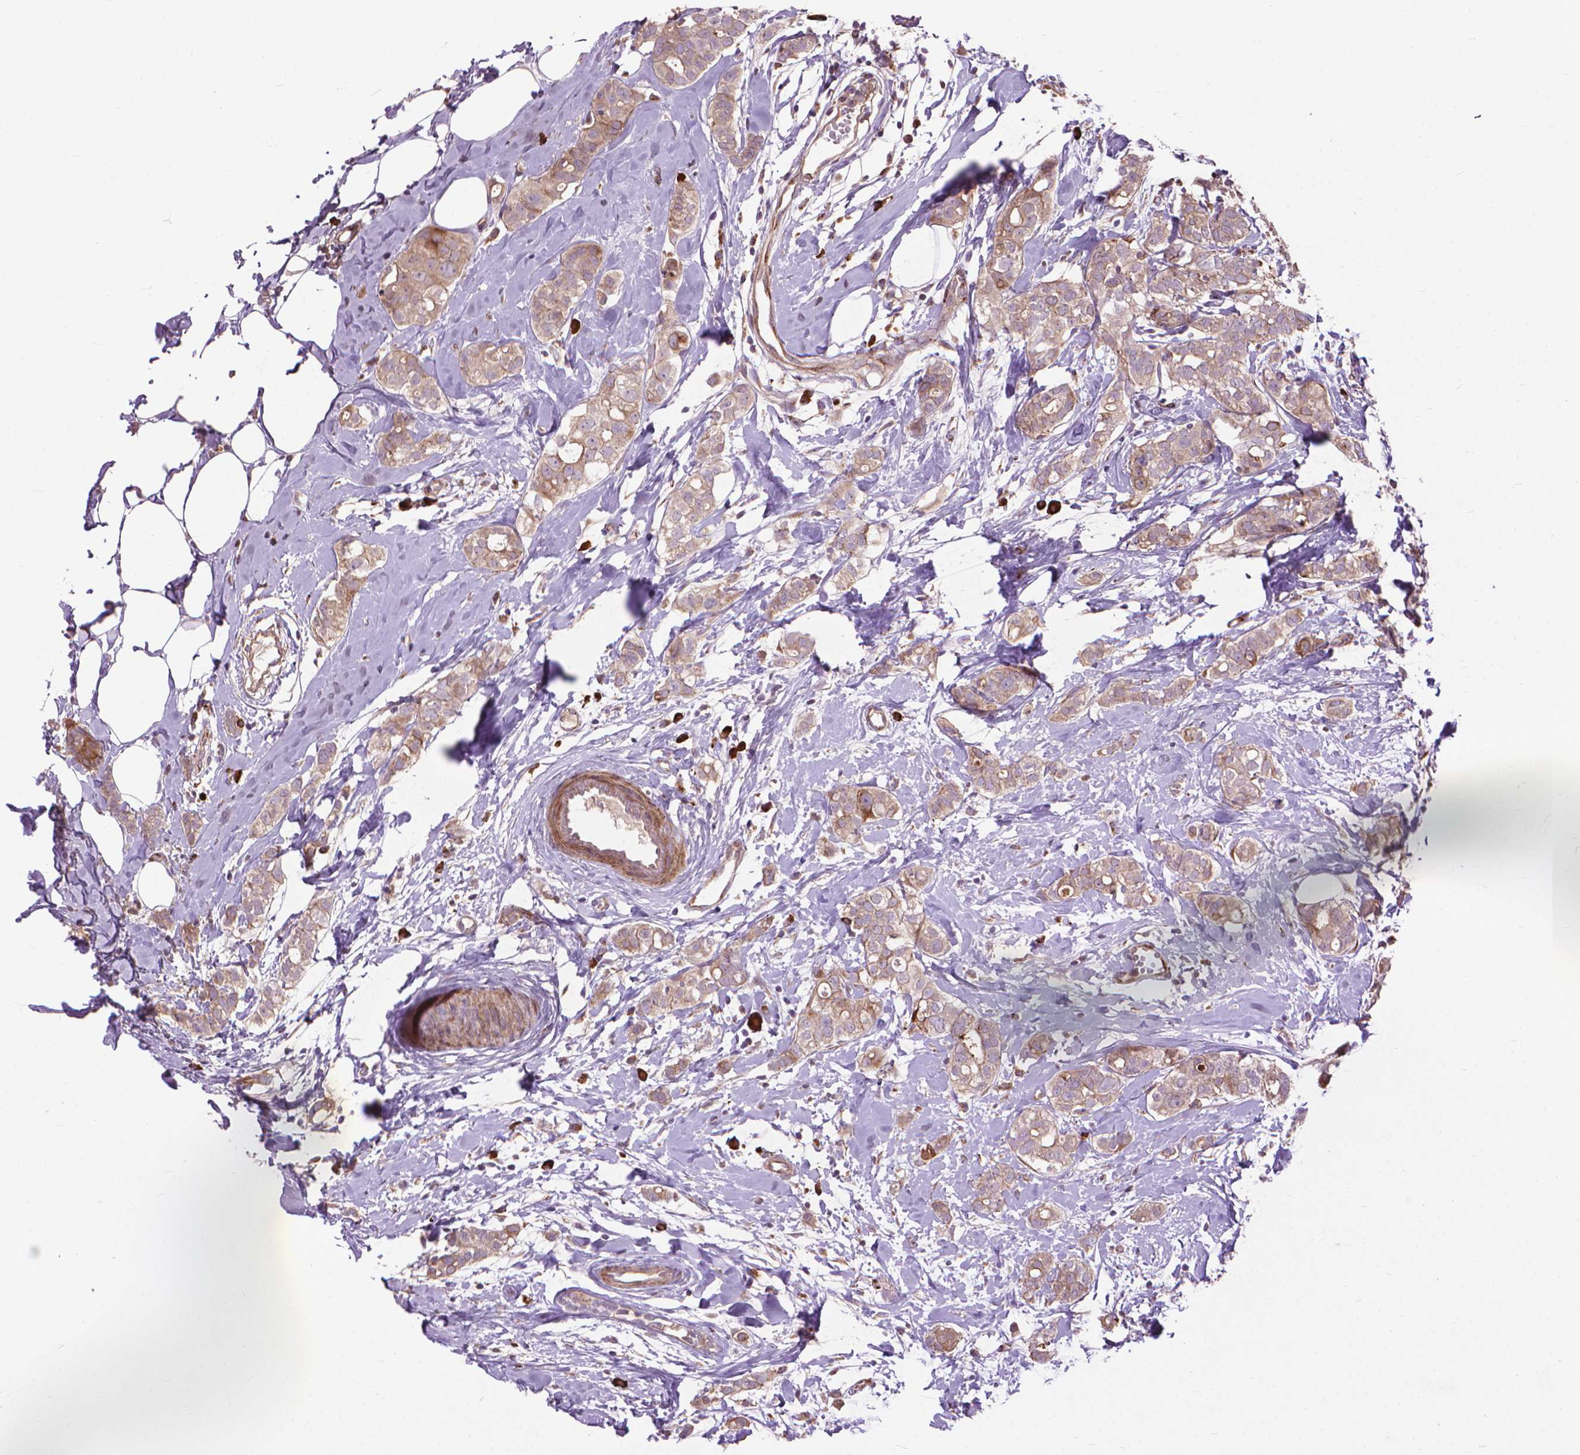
{"staining": {"intensity": "weak", "quantity": ">75%", "location": "cytoplasmic/membranous"}, "tissue": "breast cancer", "cell_type": "Tumor cells", "image_type": "cancer", "snomed": [{"axis": "morphology", "description": "Duct carcinoma"}, {"axis": "topography", "description": "Breast"}], "caption": "The immunohistochemical stain labels weak cytoplasmic/membranous staining in tumor cells of breast intraductal carcinoma tissue.", "gene": "MYH14", "patient": {"sex": "female", "age": 40}}